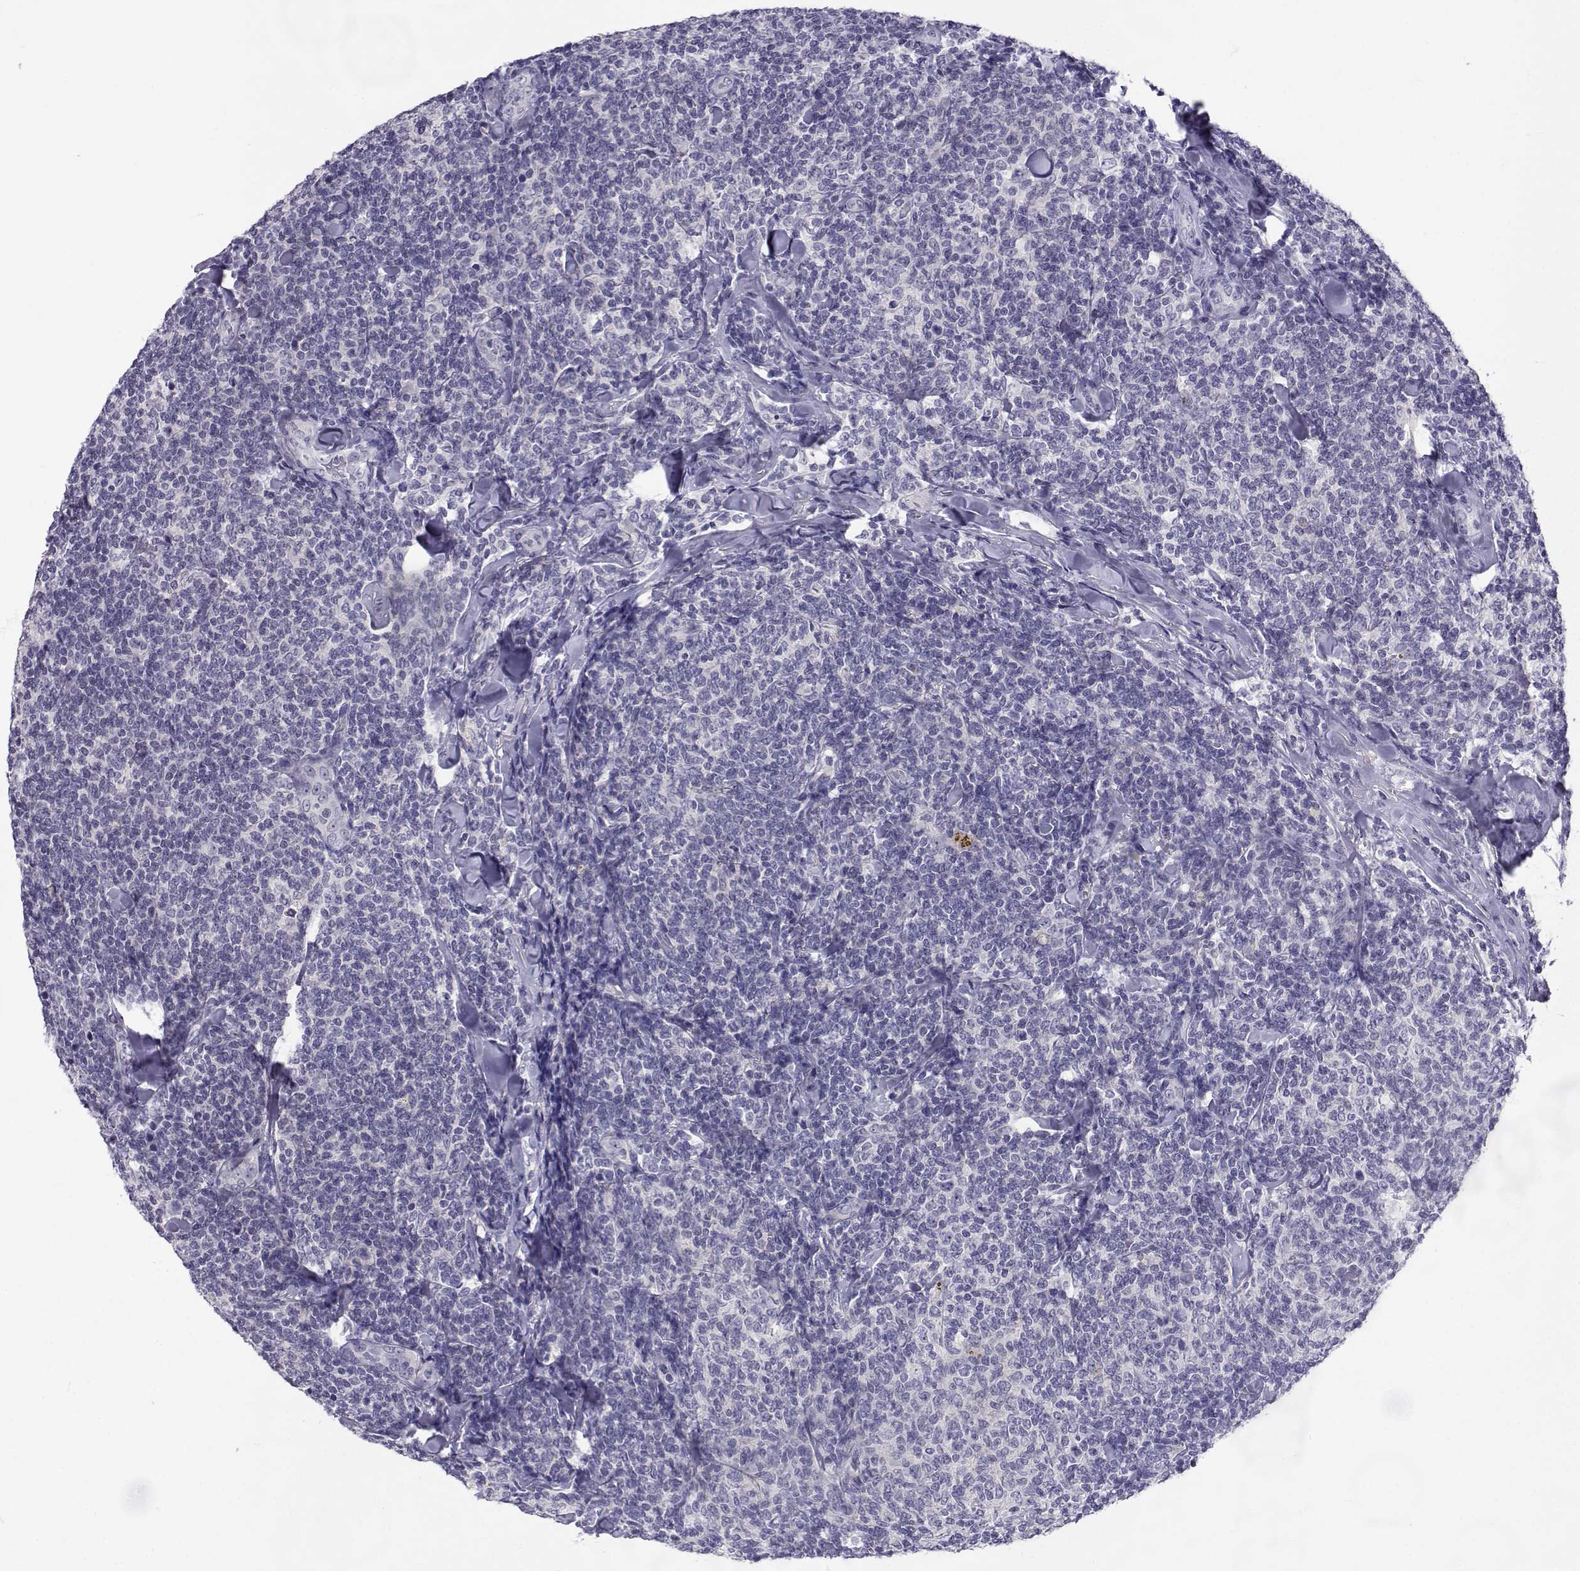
{"staining": {"intensity": "negative", "quantity": "none", "location": "none"}, "tissue": "lymphoma", "cell_type": "Tumor cells", "image_type": "cancer", "snomed": [{"axis": "morphology", "description": "Malignant lymphoma, non-Hodgkin's type, Low grade"}, {"axis": "topography", "description": "Lymph node"}], "caption": "This is a micrograph of immunohistochemistry (IHC) staining of lymphoma, which shows no positivity in tumor cells.", "gene": "SLC6A3", "patient": {"sex": "female", "age": 56}}